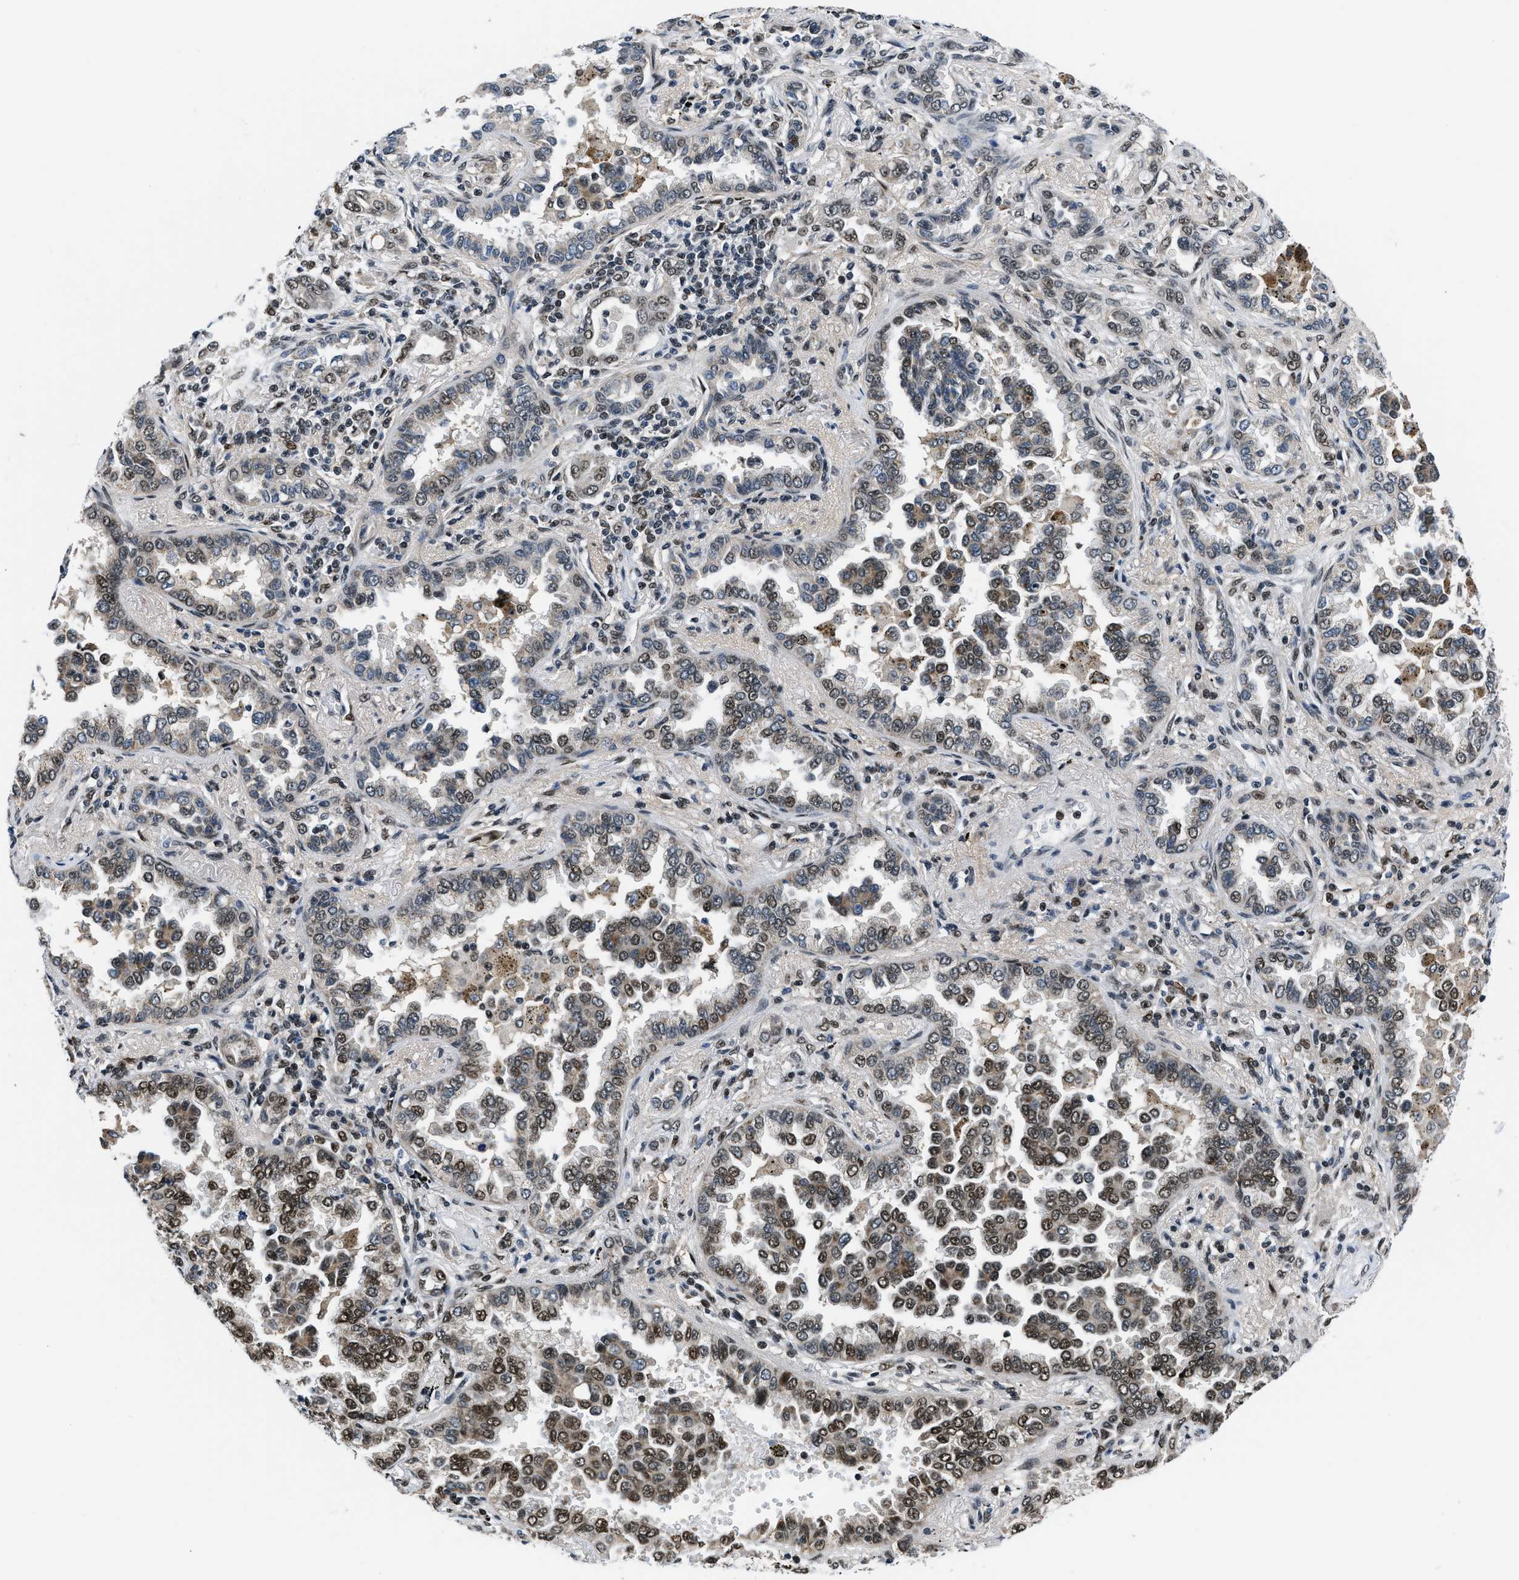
{"staining": {"intensity": "moderate", "quantity": "25%-75%", "location": "nuclear"}, "tissue": "lung cancer", "cell_type": "Tumor cells", "image_type": "cancer", "snomed": [{"axis": "morphology", "description": "Normal tissue, NOS"}, {"axis": "morphology", "description": "Adenocarcinoma, NOS"}, {"axis": "topography", "description": "Lung"}], "caption": "Adenocarcinoma (lung) stained with DAB immunohistochemistry exhibits medium levels of moderate nuclear positivity in about 25%-75% of tumor cells.", "gene": "KDM3B", "patient": {"sex": "male", "age": 59}}